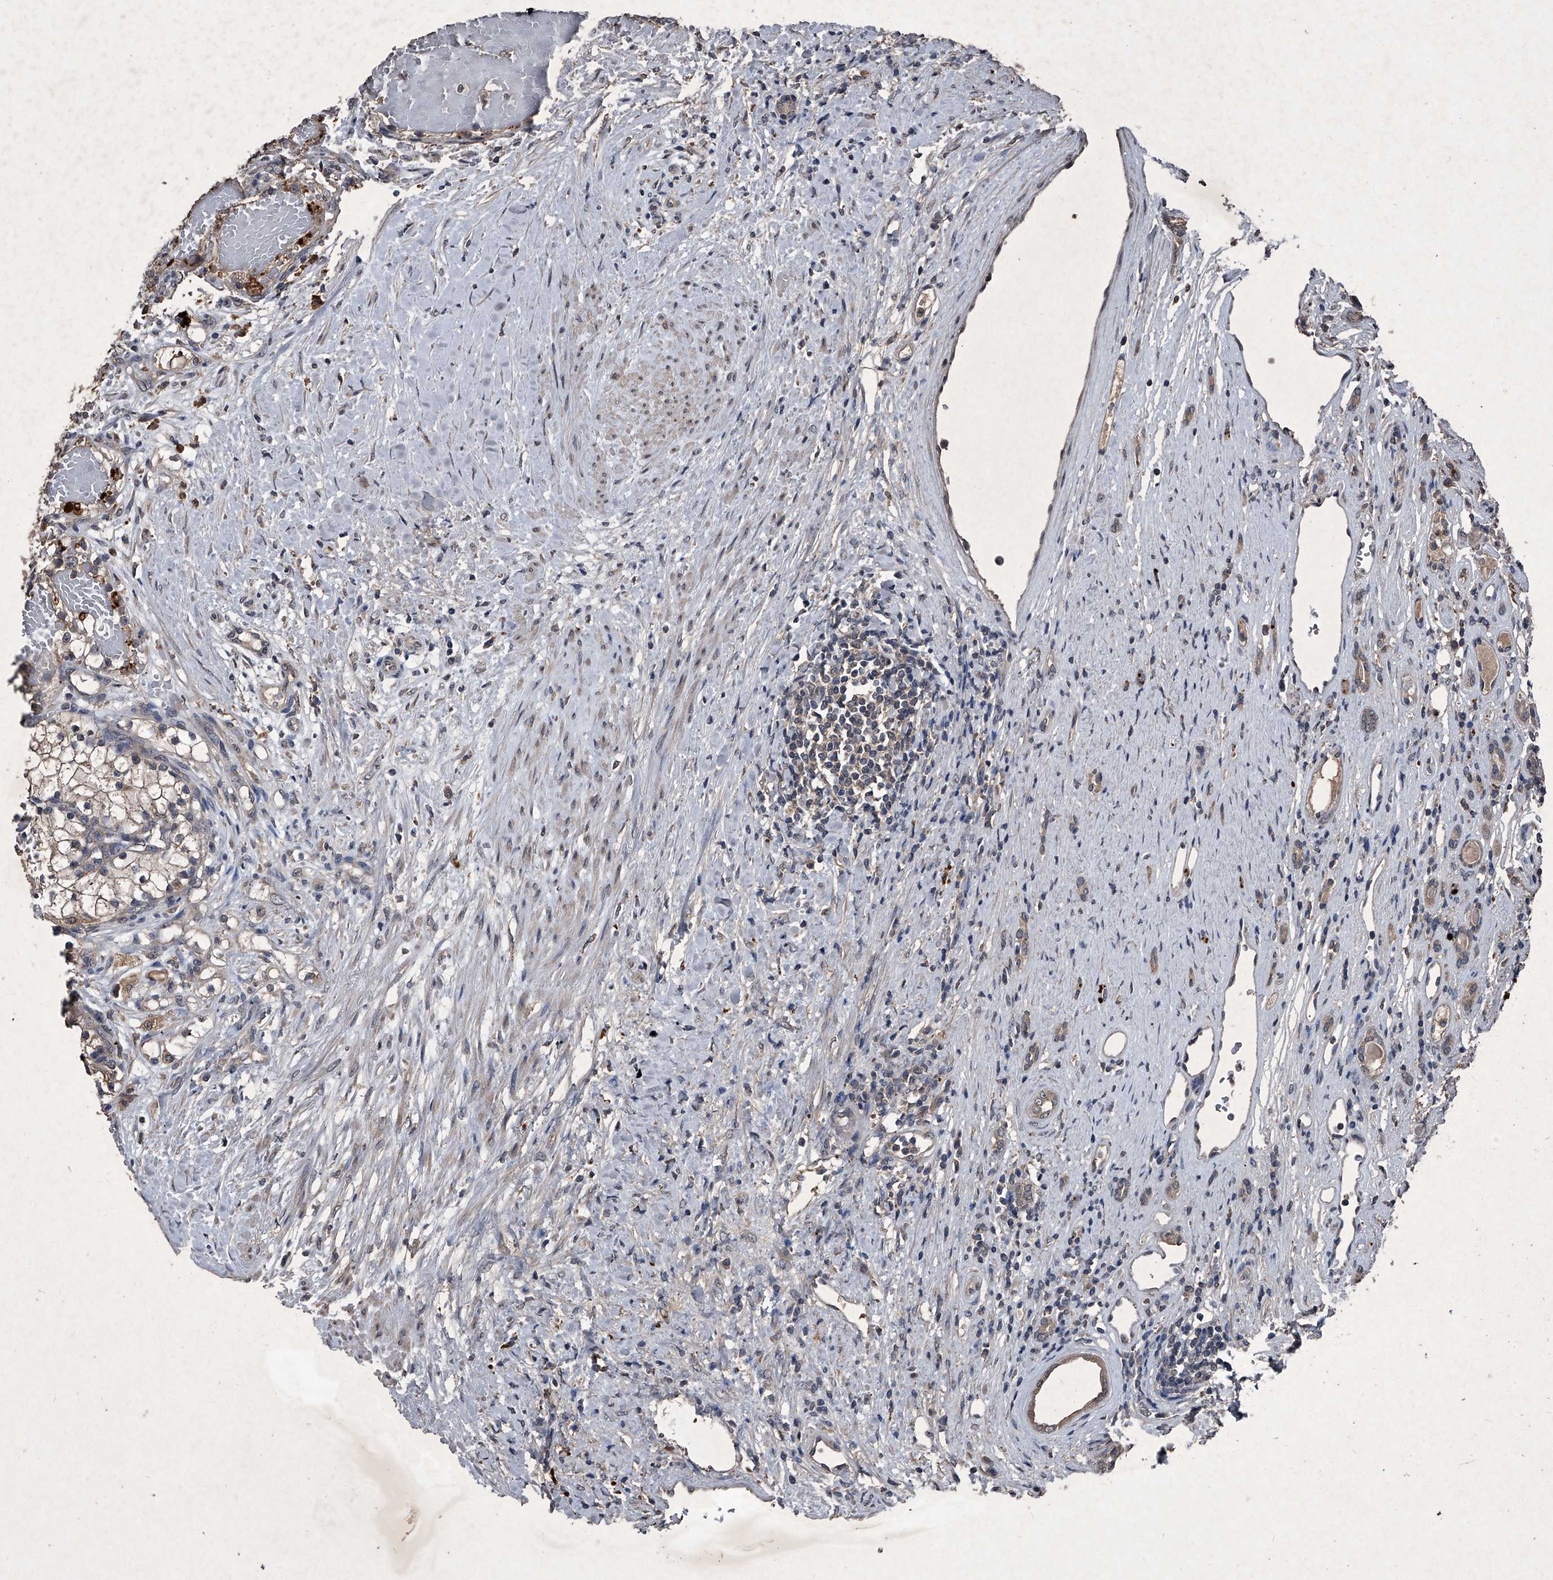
{"staining": {"intensity": "weak", "quantity": ">75%", "location": "cytoplasmic/membranous"}, "tissue": "renal cancer", "cell_type": "Tumor cells", "image_type": "cancer", "snomed": [{"axis": "morphology", "description": "Normal tissue, NOS"}, {"axis": "morphology", "description": "Adenocarcinoma, NOS"}, {"axis": "topography", "description": "Kidney"}], "caption": "An image showing weak cytoplasmic/membranous positivity in about >75% of tumor cells in renal cancer, as visualized by brown immunohistochemical staining.", "gene": "MAPKAP1", "patient": {"sex": "male", "age": 68}}